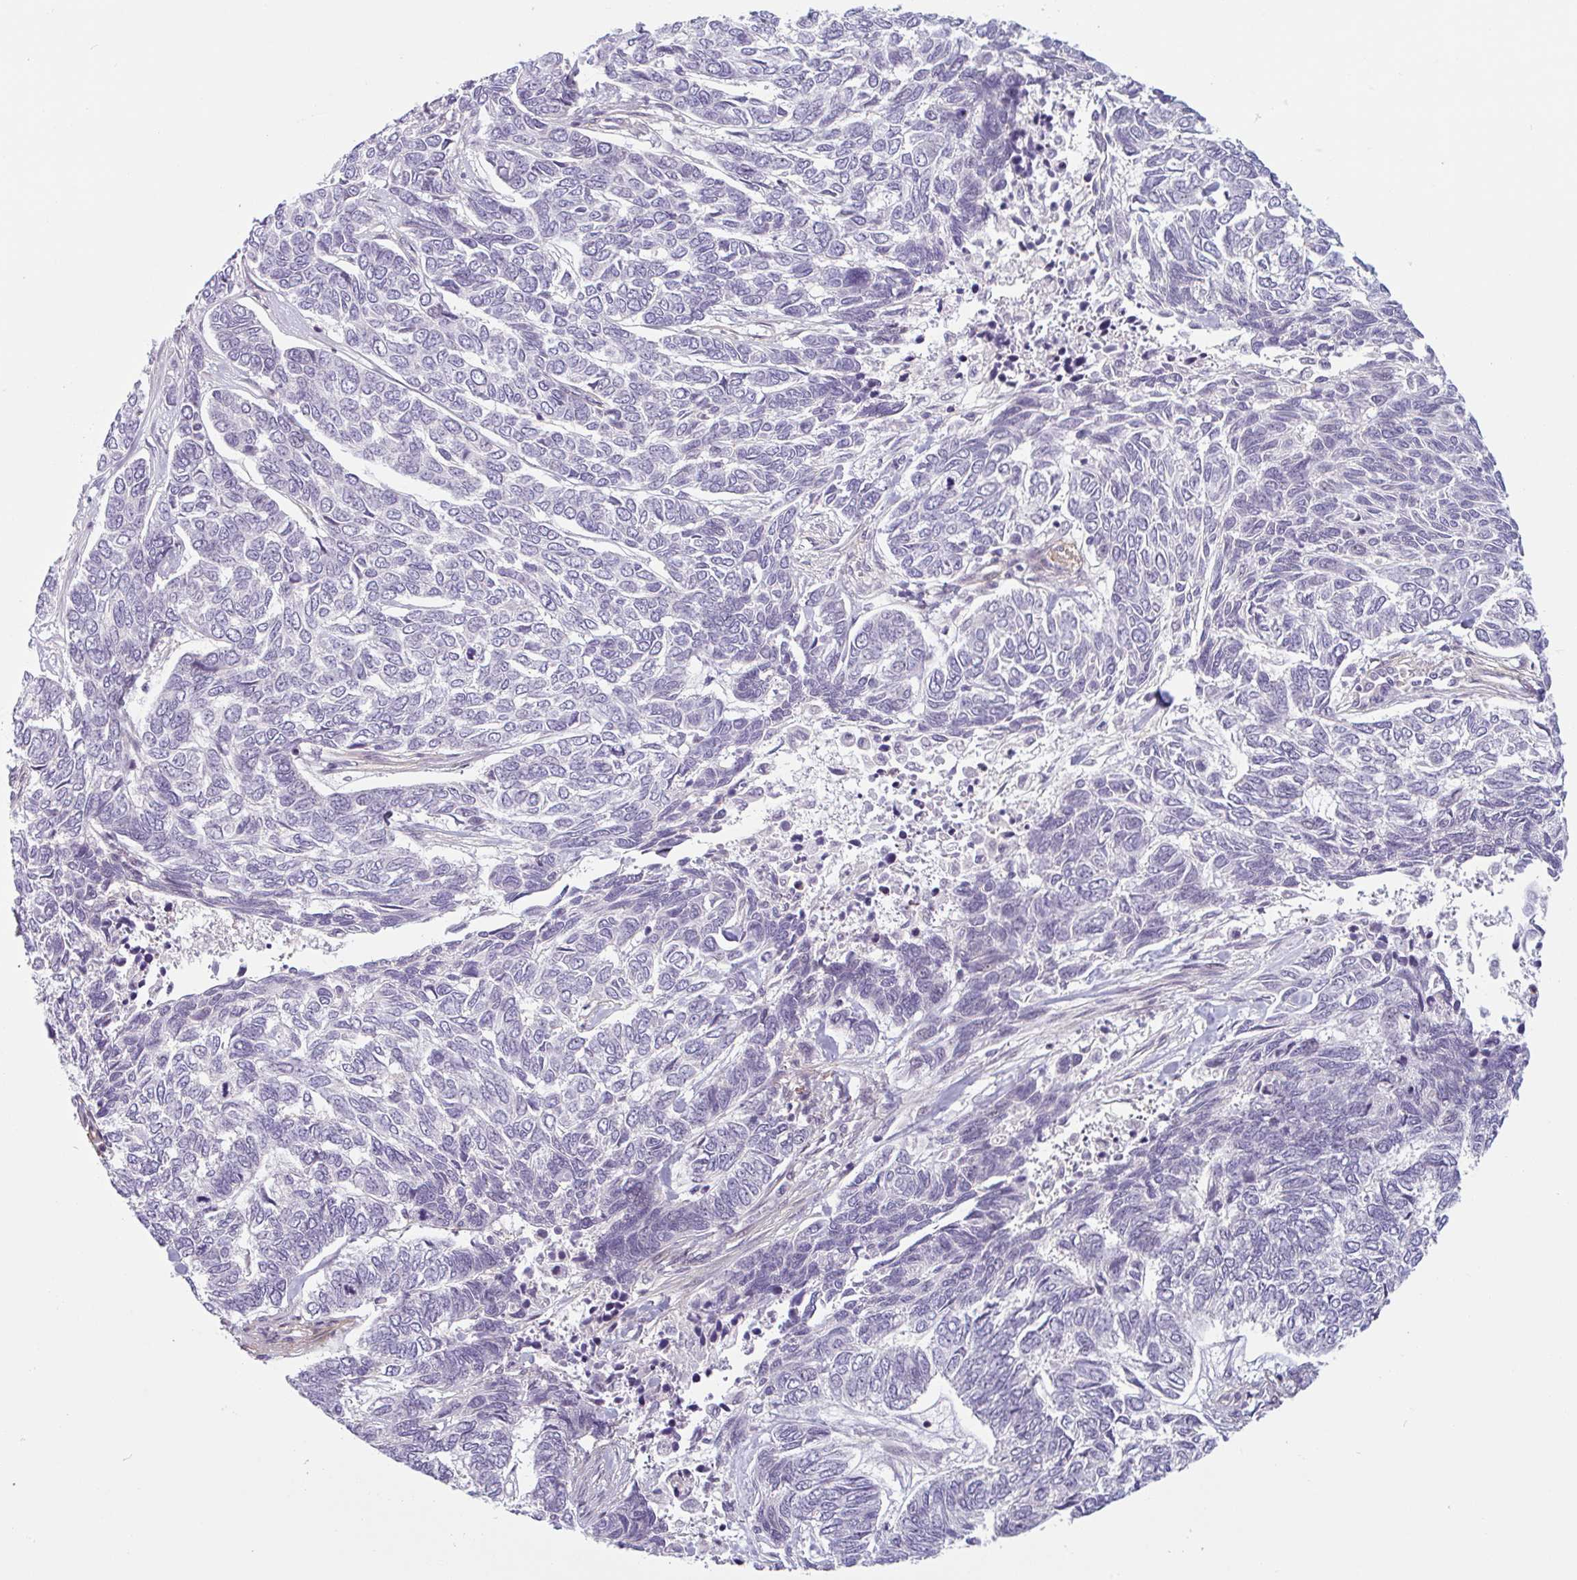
{"staining": {"intensity": "negative", "quantity": "none", "location": "none"}, "tissue": "skin cancer", "cell_type": "Tumor cells", "image_type": "cancer", "snomed": [{"axis": "morphology", "description": "Basal cell carcinoma"}, {"axis": "topography", "description": "Skin"}], "caption": "The immunohistochemistry micrograph has no significant expression in tumor cells of basal cell carcinoma (skin) tissue. Nuclei are stained in blue.", "gene": "TMEM119", "patient": {"sex": "female", "age": 65}}